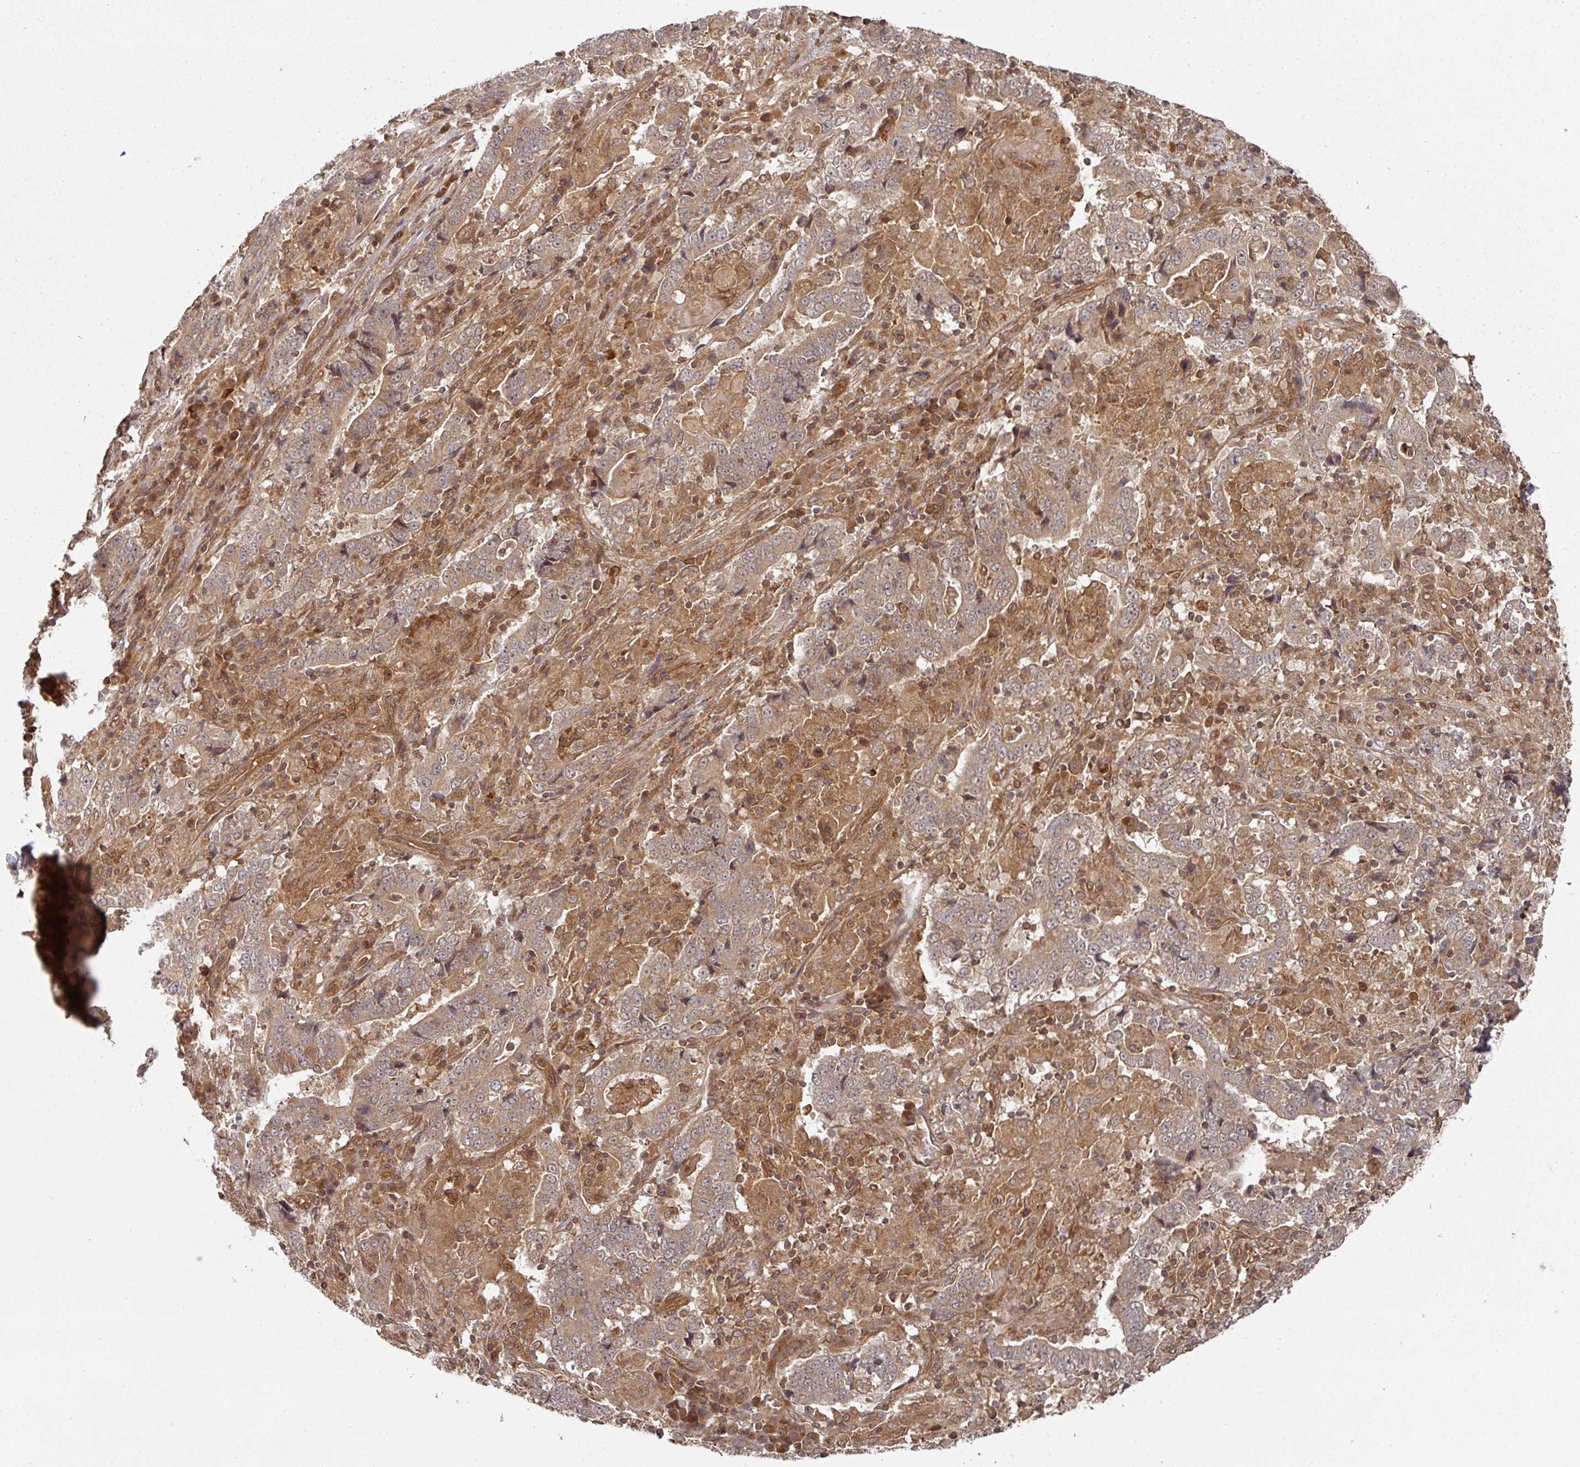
{"staining": {"intensity": "moderate", "quantity": ">75%", "location": "cytoplasmic/membranous"}, "tissue": "stomach cancer", "cell_type": "Tumor cells", "image_type": "cancer", "snomed": [{"axis": "morphology", "description": "Normal tissue, NOS"}, {"axis": "morphology", "description": "Adenocarcinoma, NOS"}, {"axis": "topography", "description": "Stomach, upper"}, {"axis": "topography", "description": "Stomach"}], "caption": "An immunohistochemistry (IHC) histopathology image of neoplastic tissue is shown. Protein staining in brown shows moderate cytoplasmic/membranous positivity in stomach cancer (adenocarcinoma) within tumor cells.", "gene": "EIF4EBP2", "patient": {"sex": "male", "age": 59}}